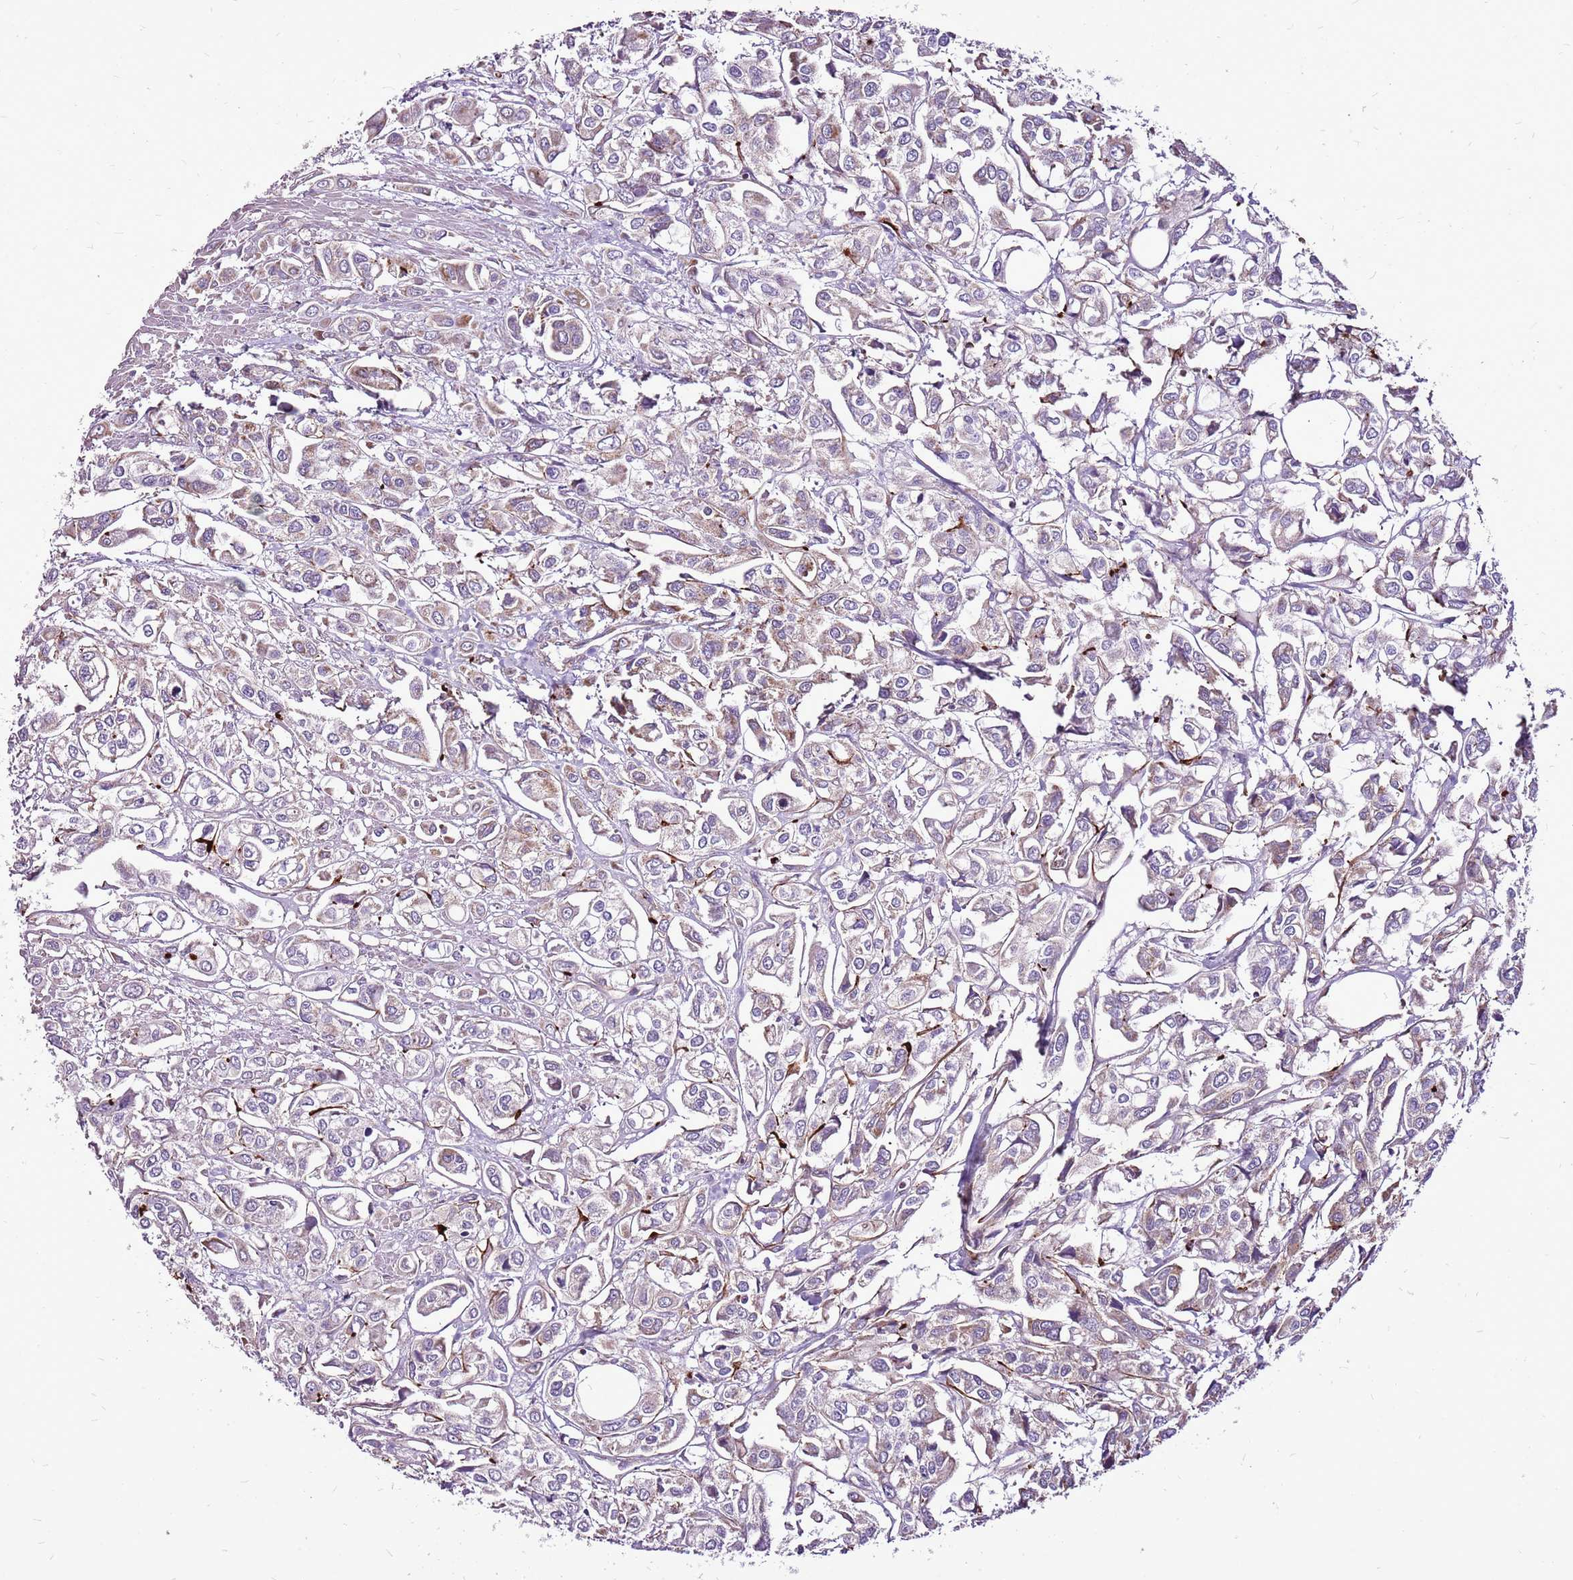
{"staining": {"intensity": "moderate", "quantity": "<25%", "location": "cytoplasmic/membranous"}, "tissue": "urothelial cancer", "cell_type": "Tumor cells", "image_type": "cancer", "snomed": [{"axis": "morphology", "description": "Urothelial carcinoma, High grade"}, {"axis": "topography", "description": "Urinary bladder"}], "caption": "This is a micrograph of immunohistochemistry (IHC) staining of urothelial carcinoma (high-grade), which shows moderate expression in the cytoplasmic/membranous of tumor cells.", "gene": "GCDH", "patient": {"sex": "male", "age": 67}}